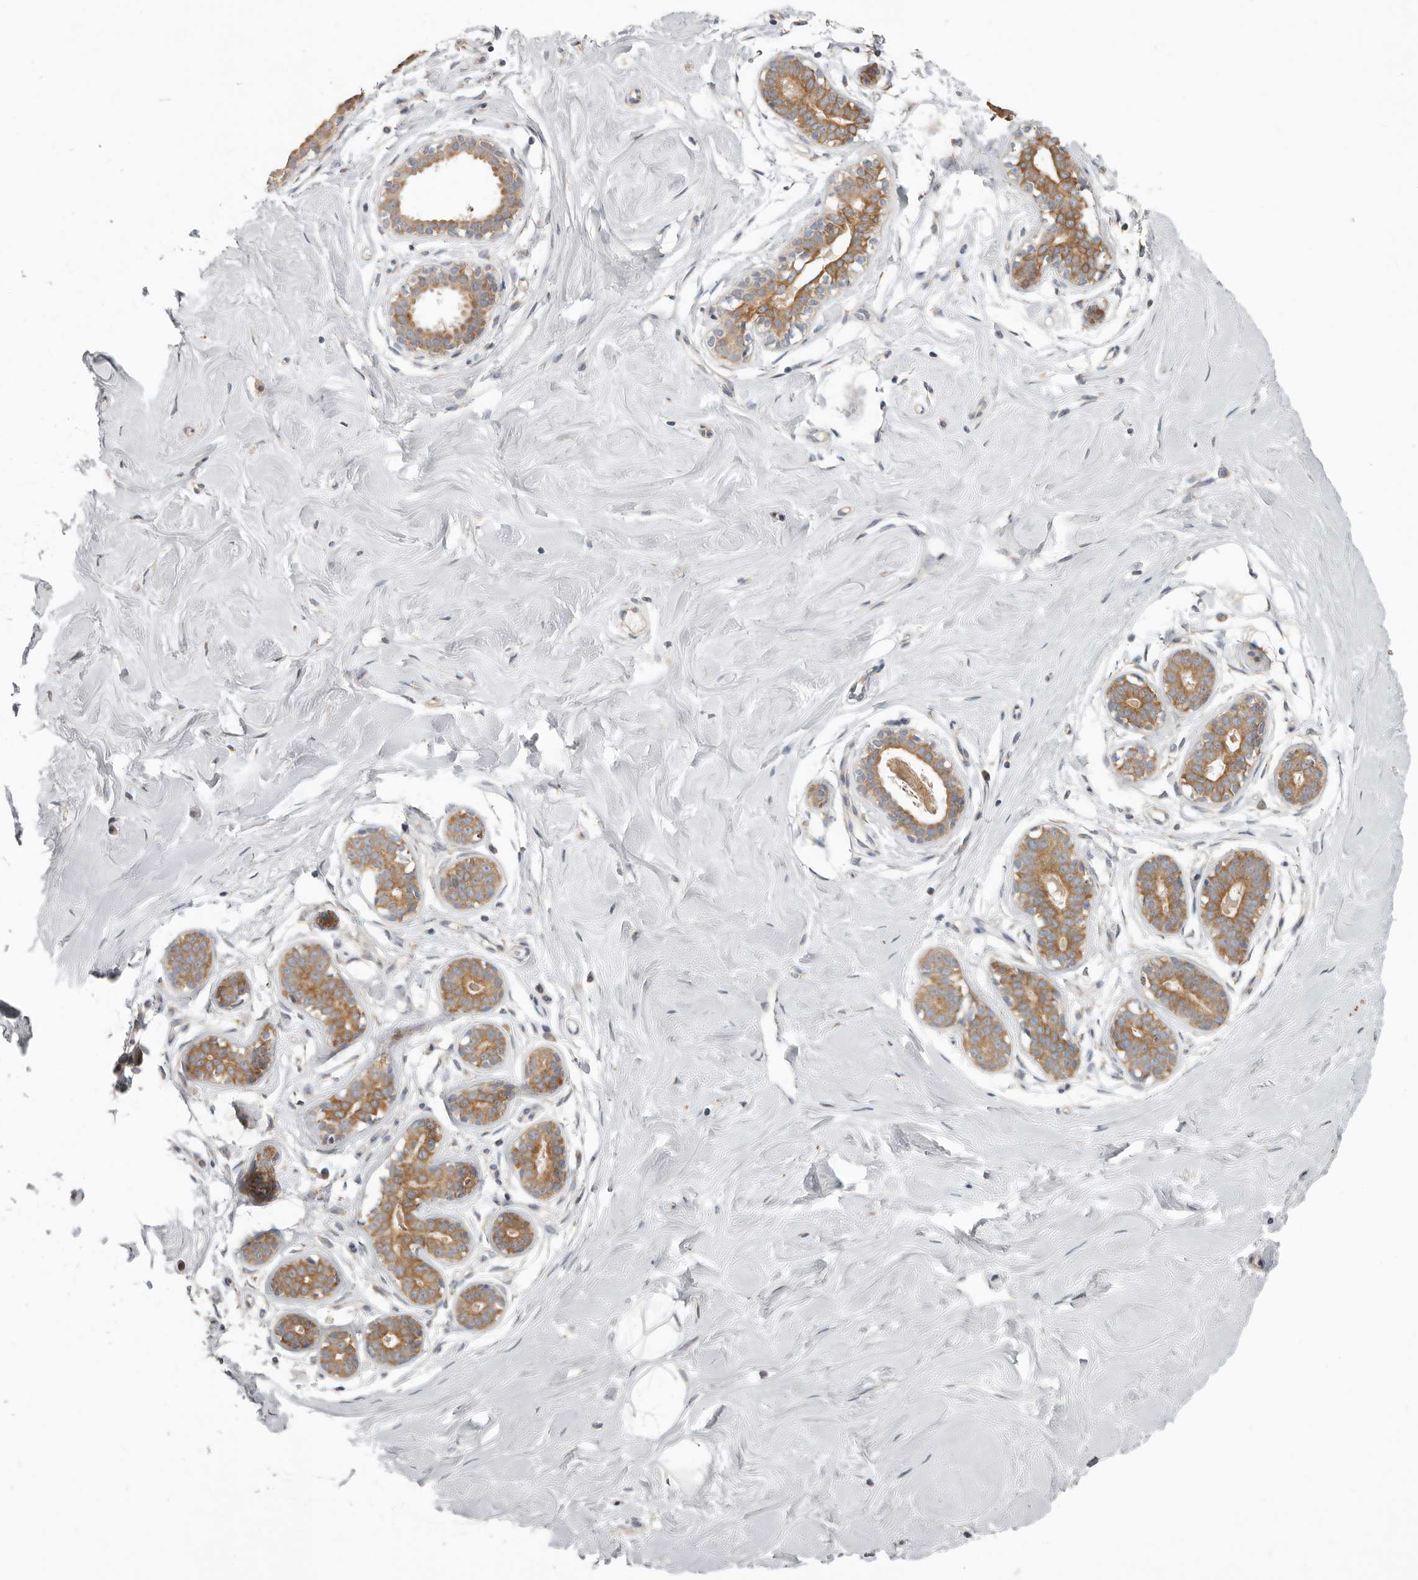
{"staining": {"intensity": "negative", "quantity": "none", "location": "none"}, "tissue": "breast", "cell_type": "Adipocytes", "image_type": "normal", "snomed": [{"axis": "morphology", "description": "Normal tissue, NOS"}, {"axis": "topography", "description": "Breast"}], "caption": "The immunohistochemistry (IHC) micrograph has no significant expression in adipocytes of breast. (DAB IHC with hematoxylin counter stain).", "gene": "UNK", "patient": {"sex": "female", "age": 23}}